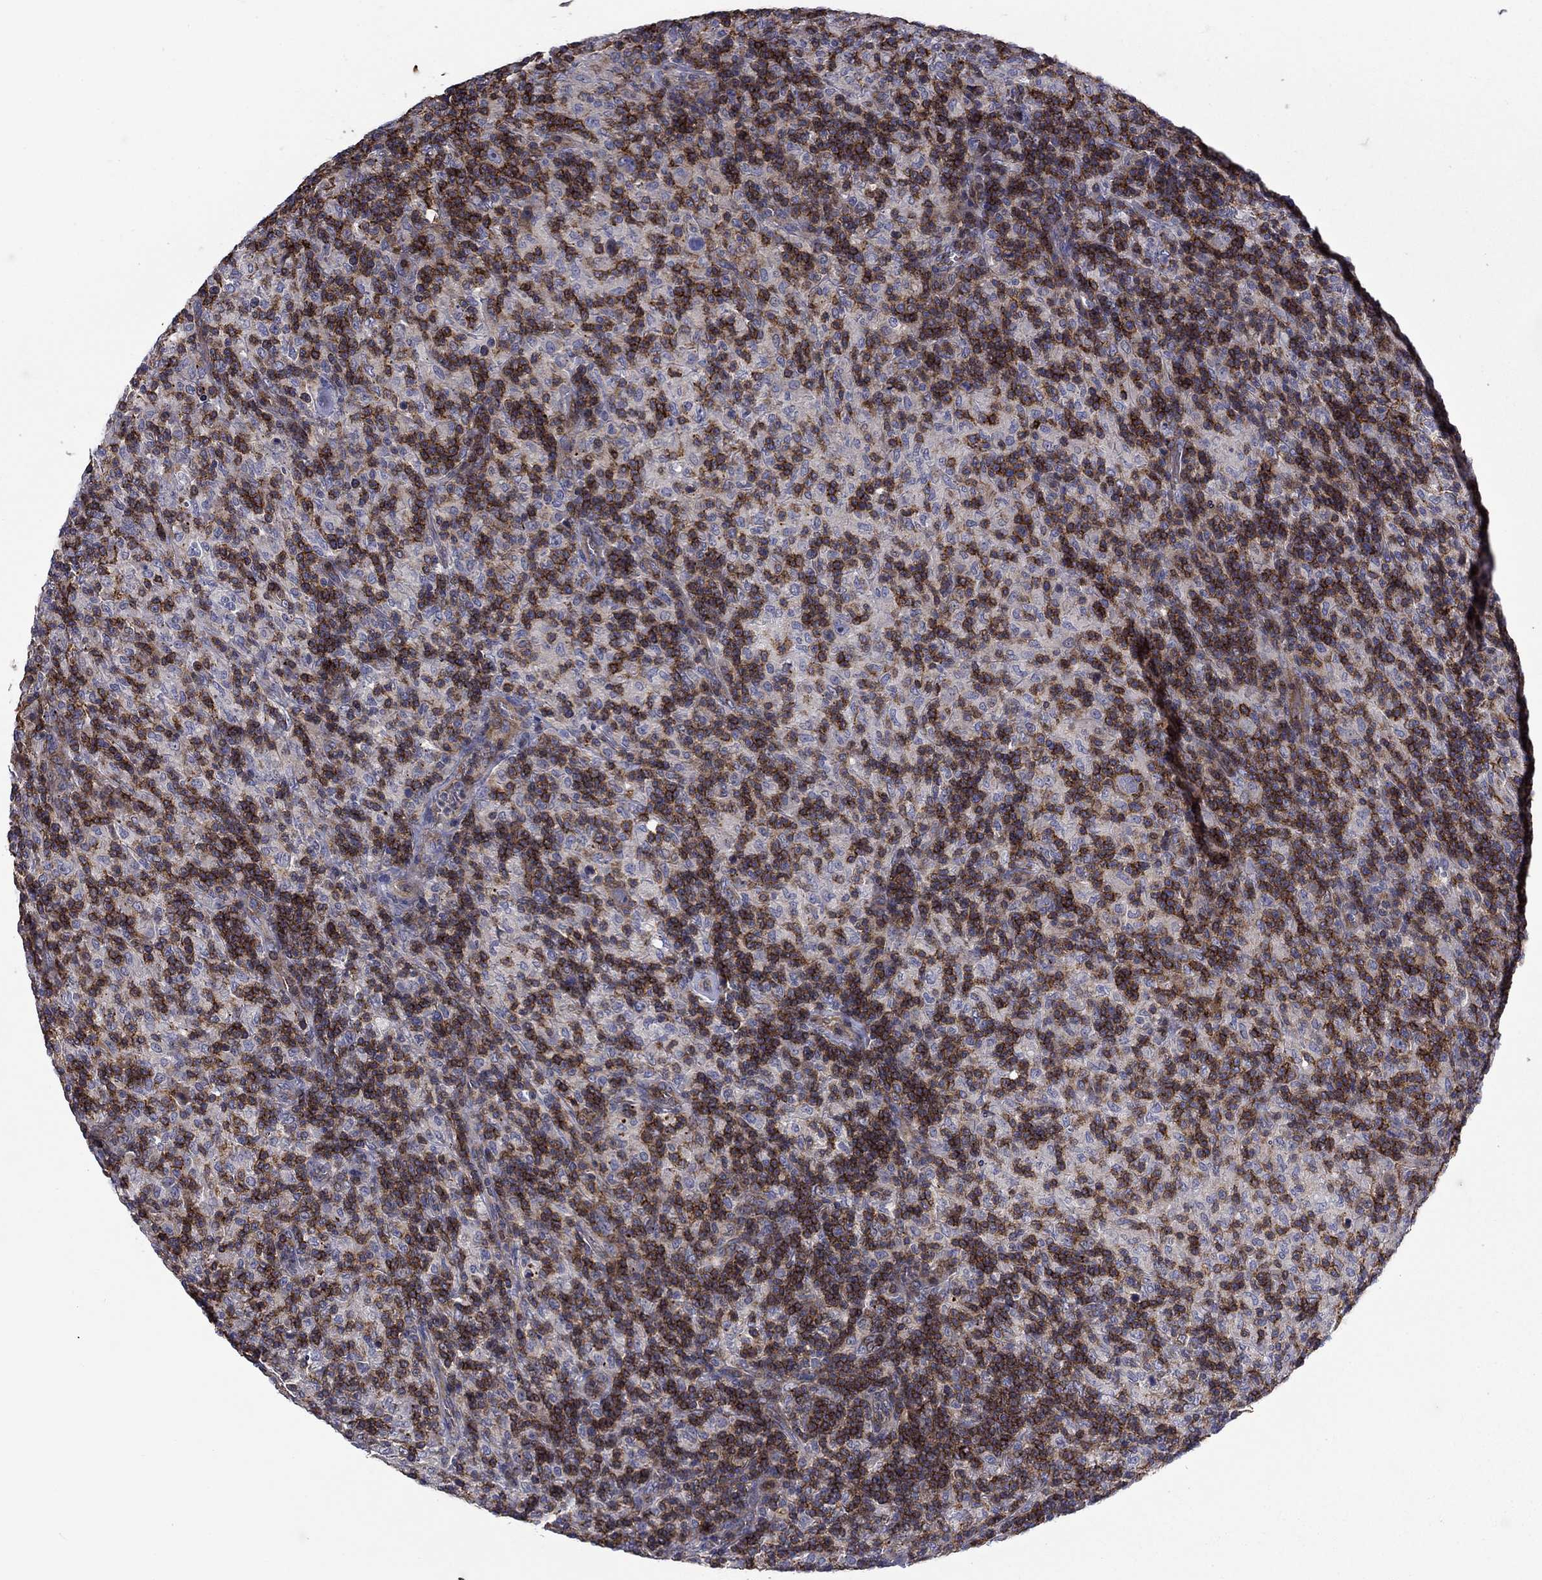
{"staining": {"intensity": "negative", "quantity": "none", "location": "none"}, "tissue": "lymphoma", "cell_type": "Tumor cells", "image_type": "cancer", "snomed": [{"axis": "morphology", "description": "Hodgkin's disease, NOS"}, {"axis": "topography", "description": "Lymph node"}], "caption": "There is no significant positivity in tumor cells of lymphoma. Brightfield microscopy of immunohistochemistry (IHC) stained with DAB (3,3'-diaminobenzidine) (brown) and hematoxylin (blue), captured at high magnification.", "gene": "SIT1", "patient": {"sex": "male", "age": 70}}